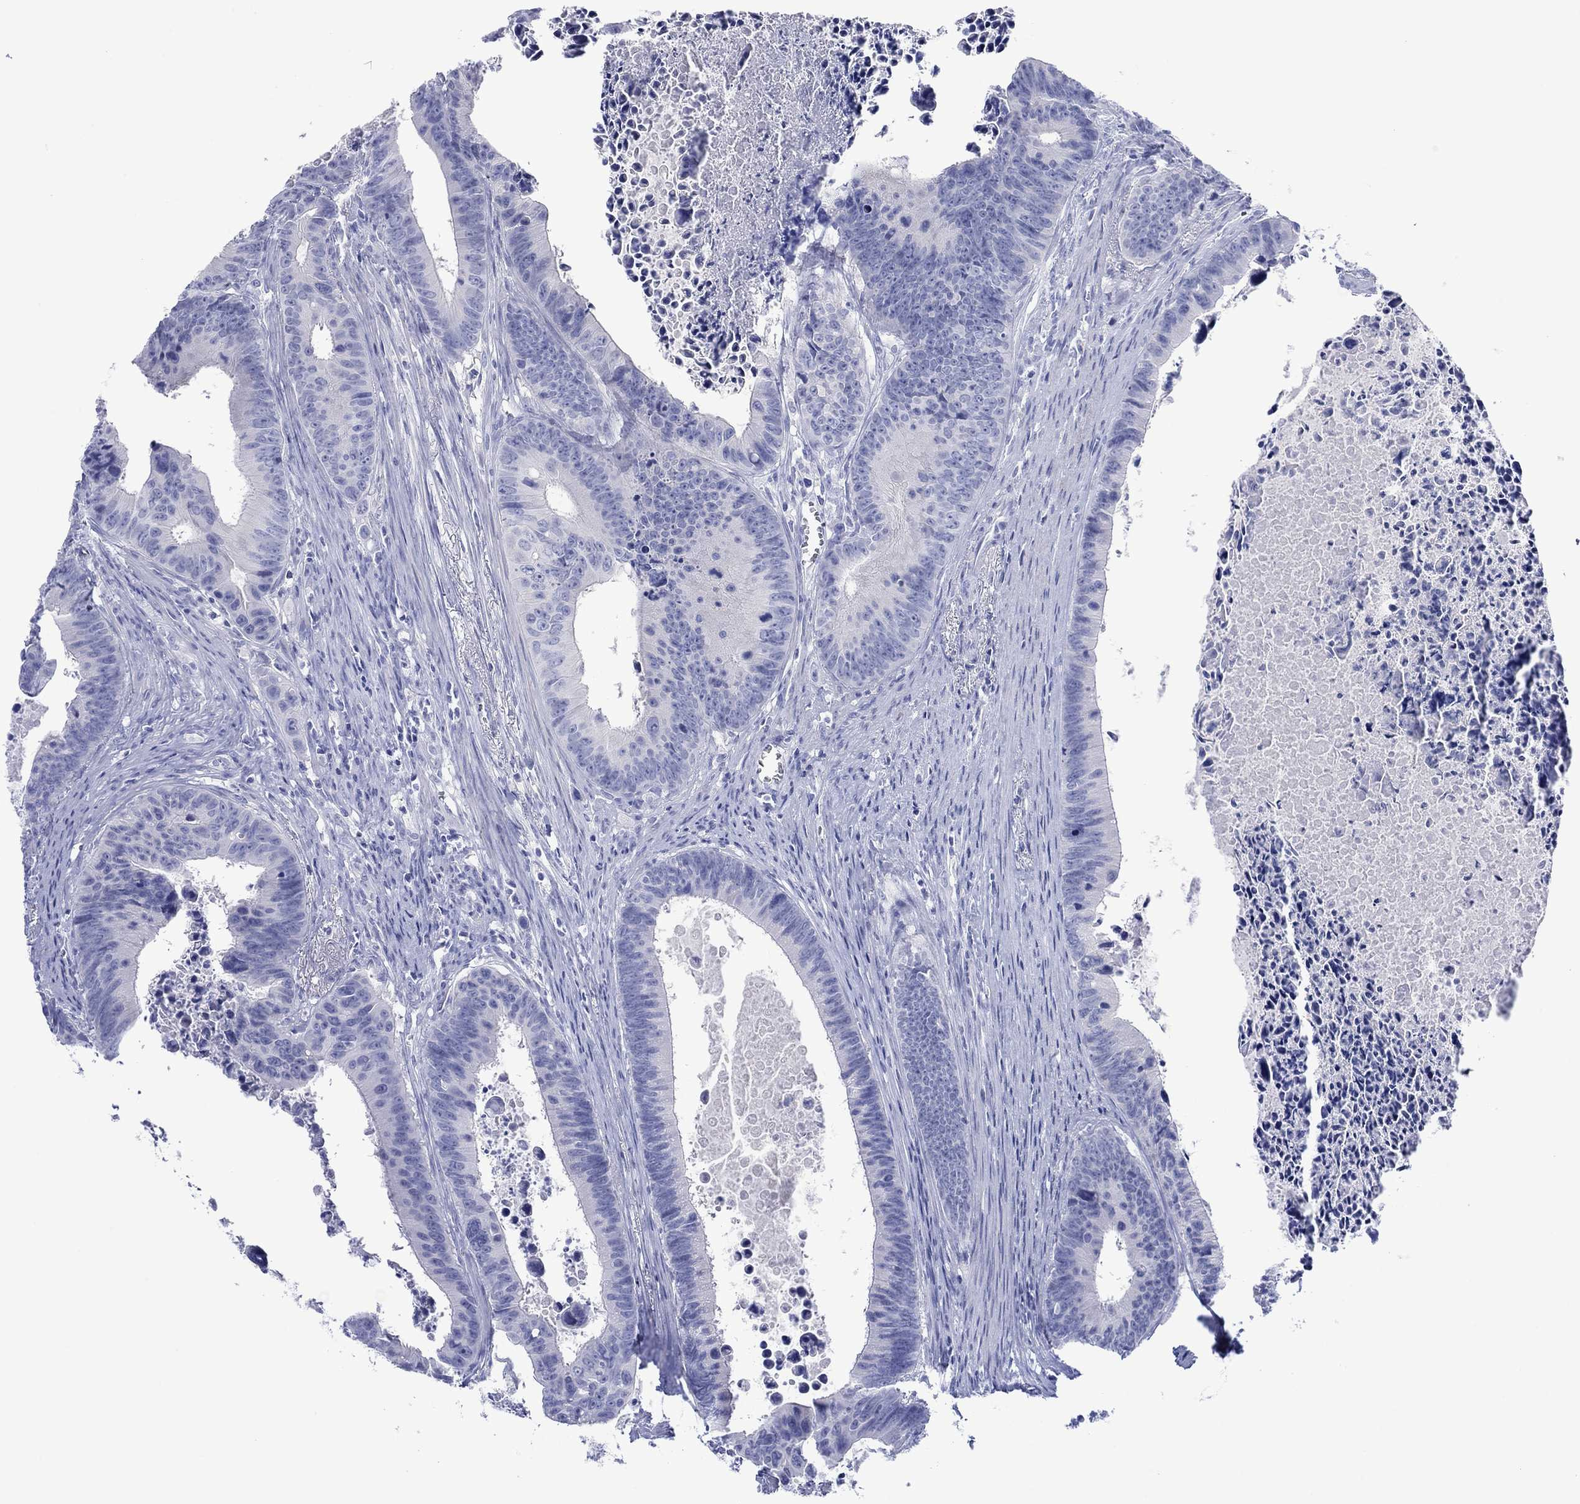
{"staining": {"intensity": "negative", "quantity": "none", "location": "none"}, "tissue": "colorectal cancer", "cell_type": "Tumor cells", "image_type": "cancer", "snomed": [{"axis": "morphology", "description": "Adenocarcinoma, NOS"}, {"axis": "topography", "description": "Colon"}], "caption": "This is an immunohistochemistry (IHC) micrograph of human adenocarcinoma (colorectal). There is no staining in tumor cells.", "gene": "MLANA", "patient": {"sex": "female", "age": 87}}